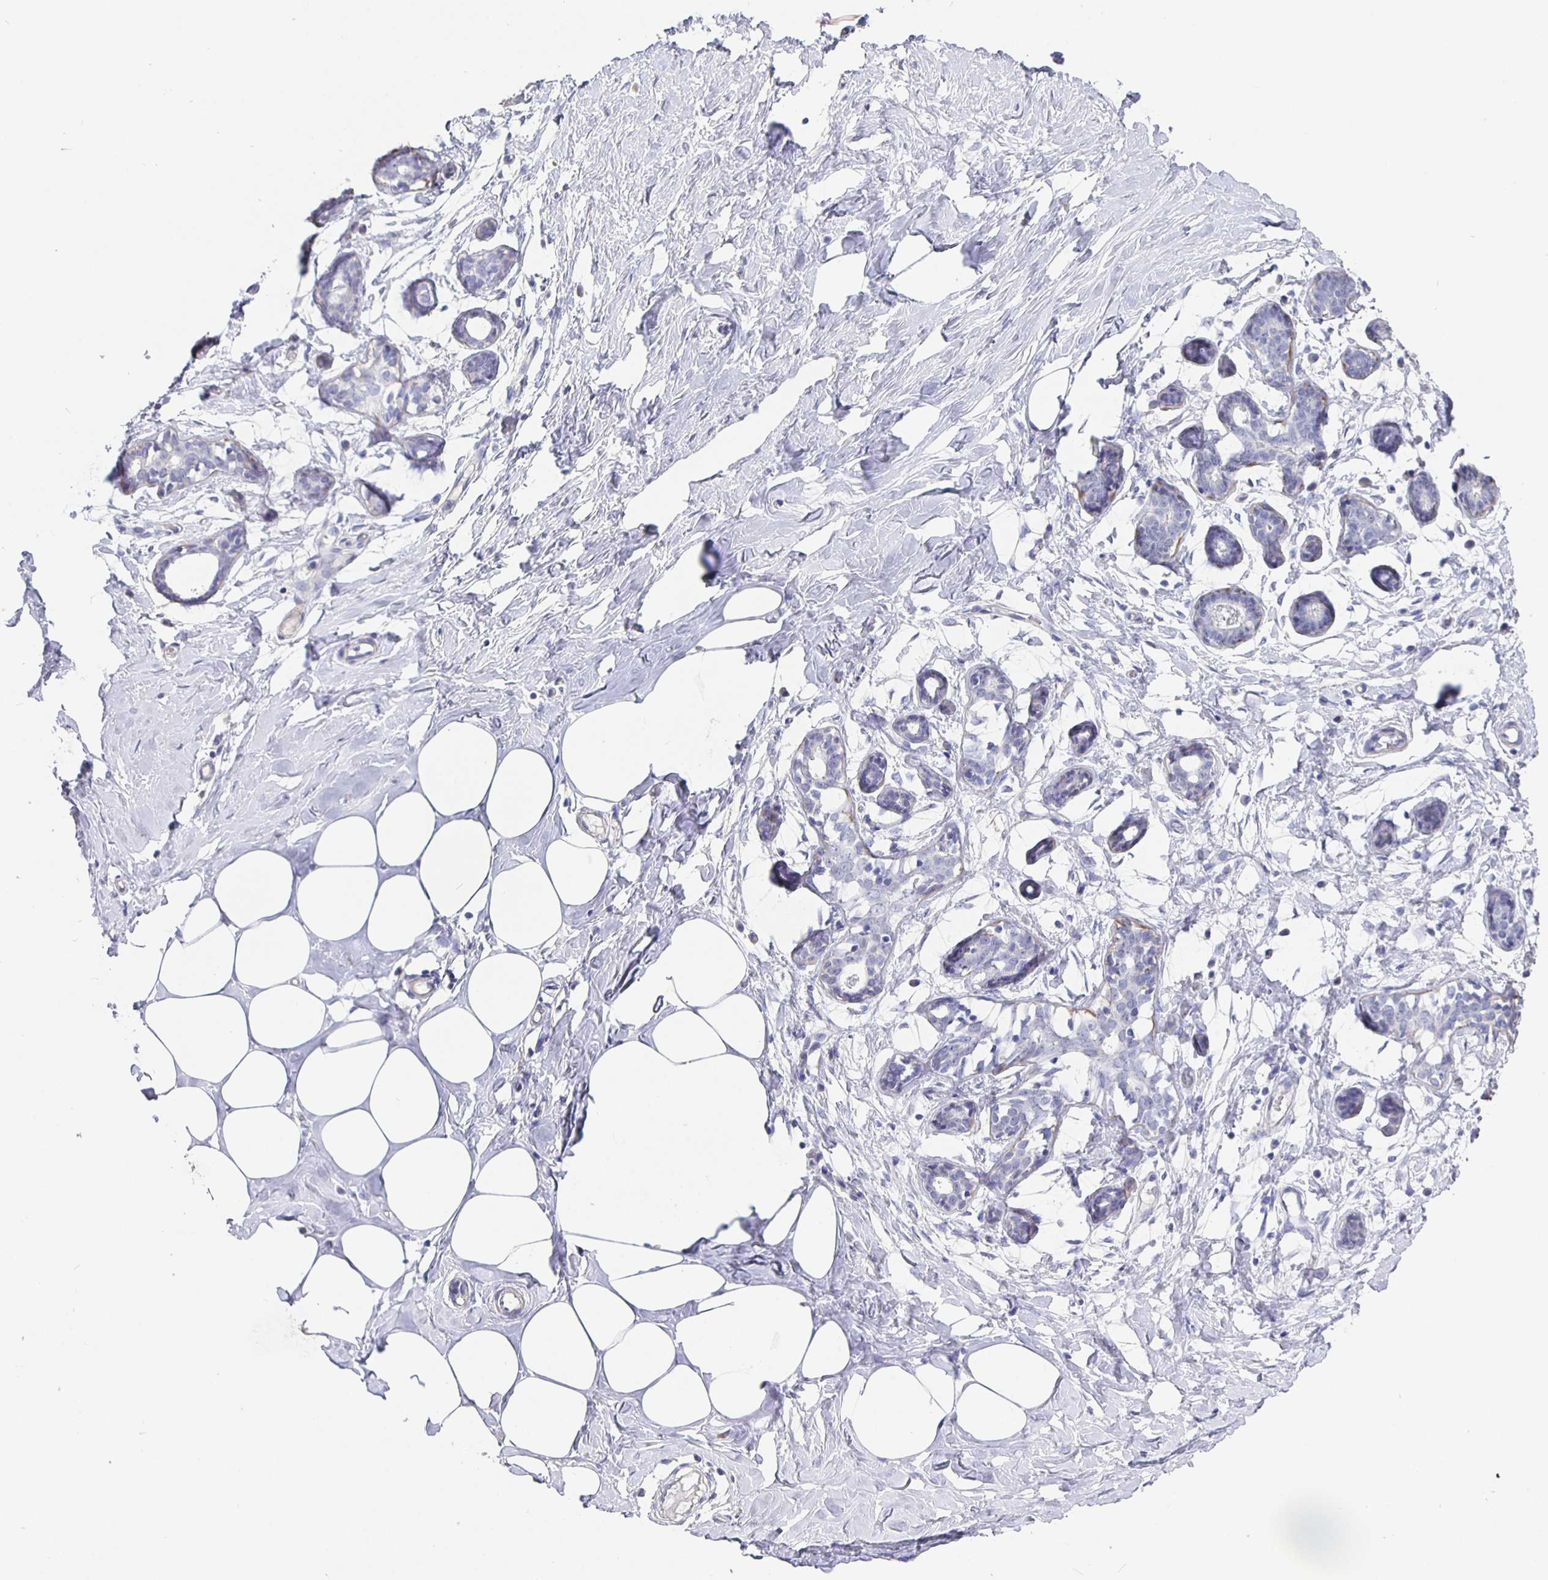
{"staining": {"intensity": "negative", "quantity": "none", "location": "none"}, "tissue": "breast", "cell_type": "Adipocytes", "image_type": "normal", "snomed": [{"axis": "morphology", "description": "Normal tissue, NOS"}, {"axis": "topography", "description": "Breast"}], "caption": "High power microscopy histopathology image of an immunohistochemistry photomicrograph of normal breast, revealing no significant expression in adipocytes.", "gene": "CFAP74", "patient": {"sex": "female", "age": 27}}